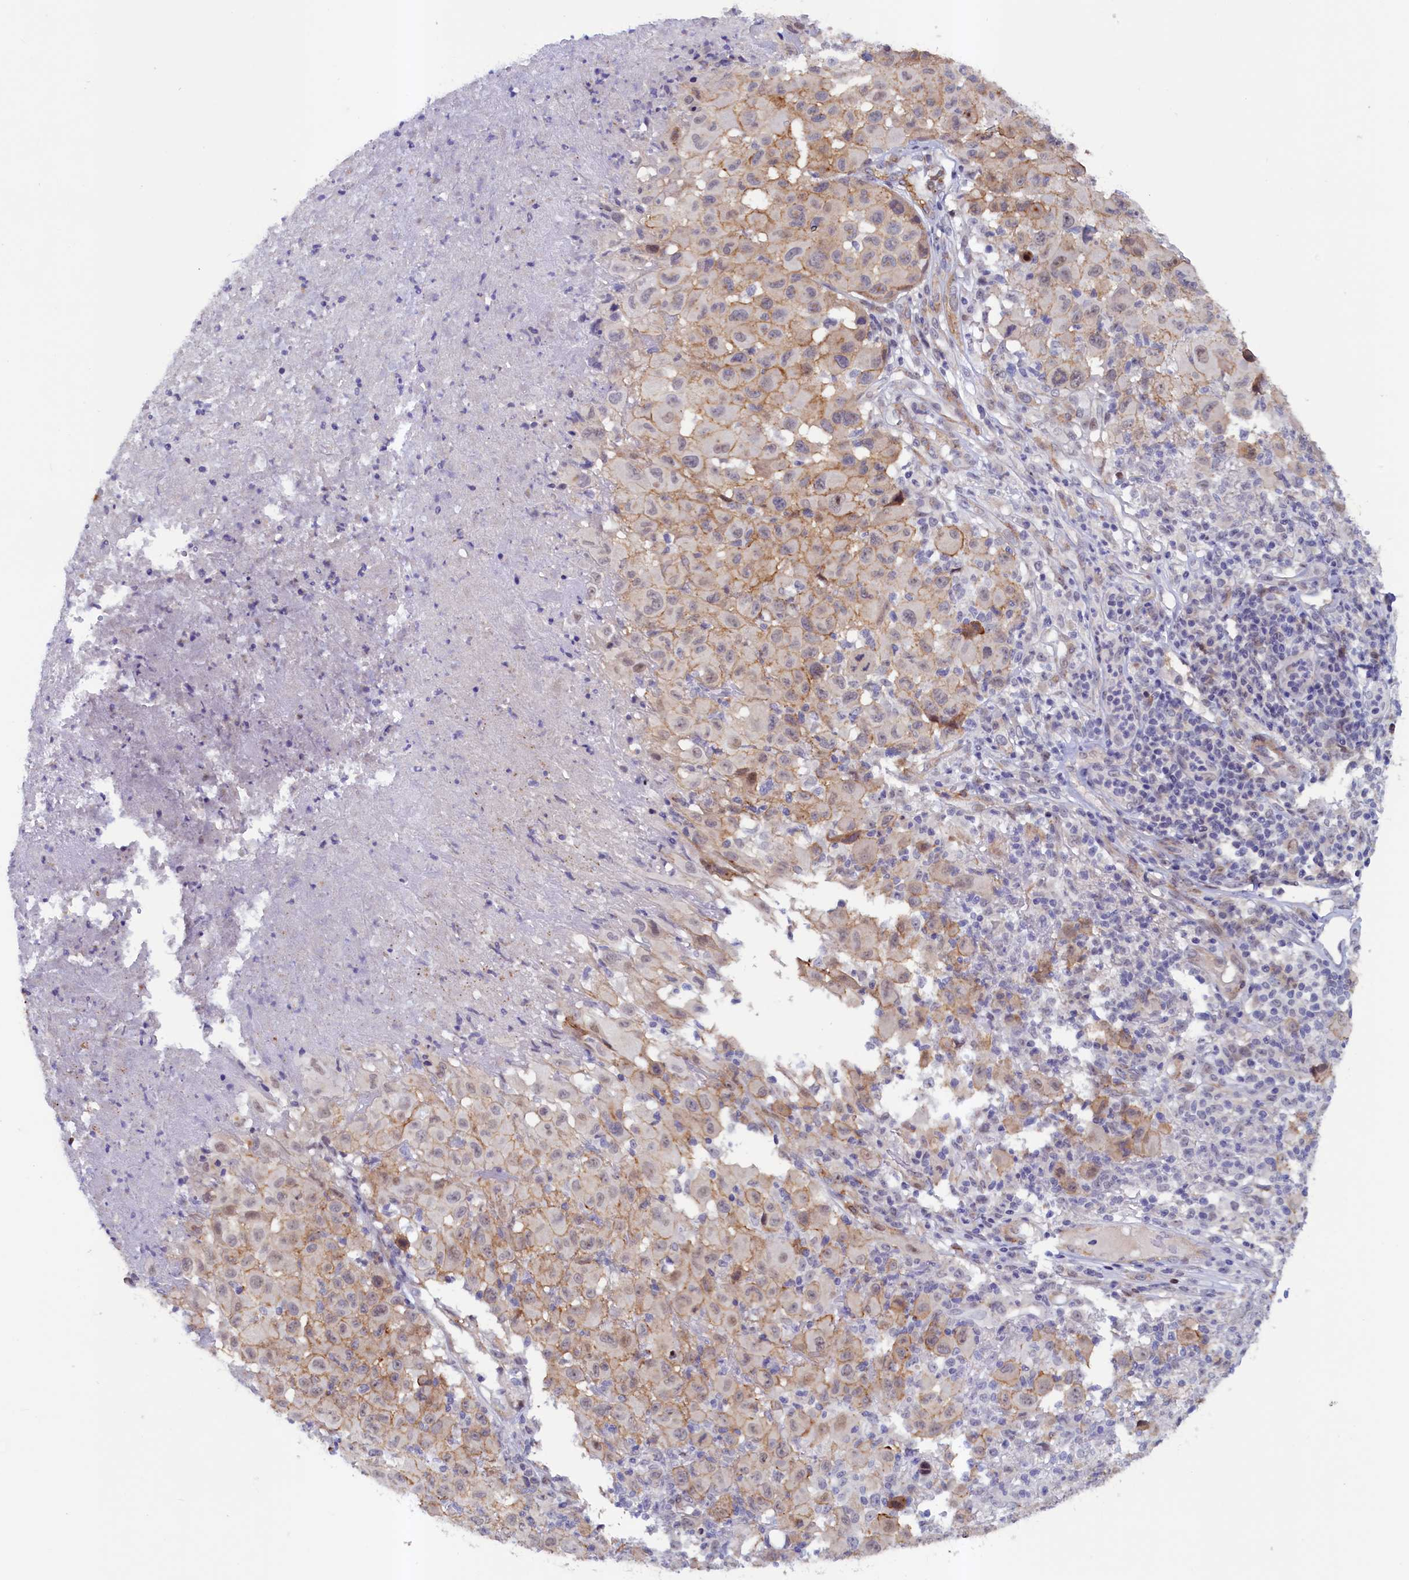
{"staining": {"intensity": "weak", "quantity": "25%-75%", "location": "cytoplasmic/membranous"}, "tissue": "melanoma", "cell_type": "Tumor cells", "image_type": "cancer", "snomed": [{"axis": "morphology", "description": "Malignant melanoma, NOS"}, {"axis": "topography", "description": "Skin"}], "caption": "Protein expression analysis of human malignant melanoma reveals weak cytoplasmic/membranous staining in about 25%-75% of tumor cells. (IHC, brightfield microscopy, high magnification).", "gene": "PACSIN3", "patient": {"sex": "male", "age": 73}}